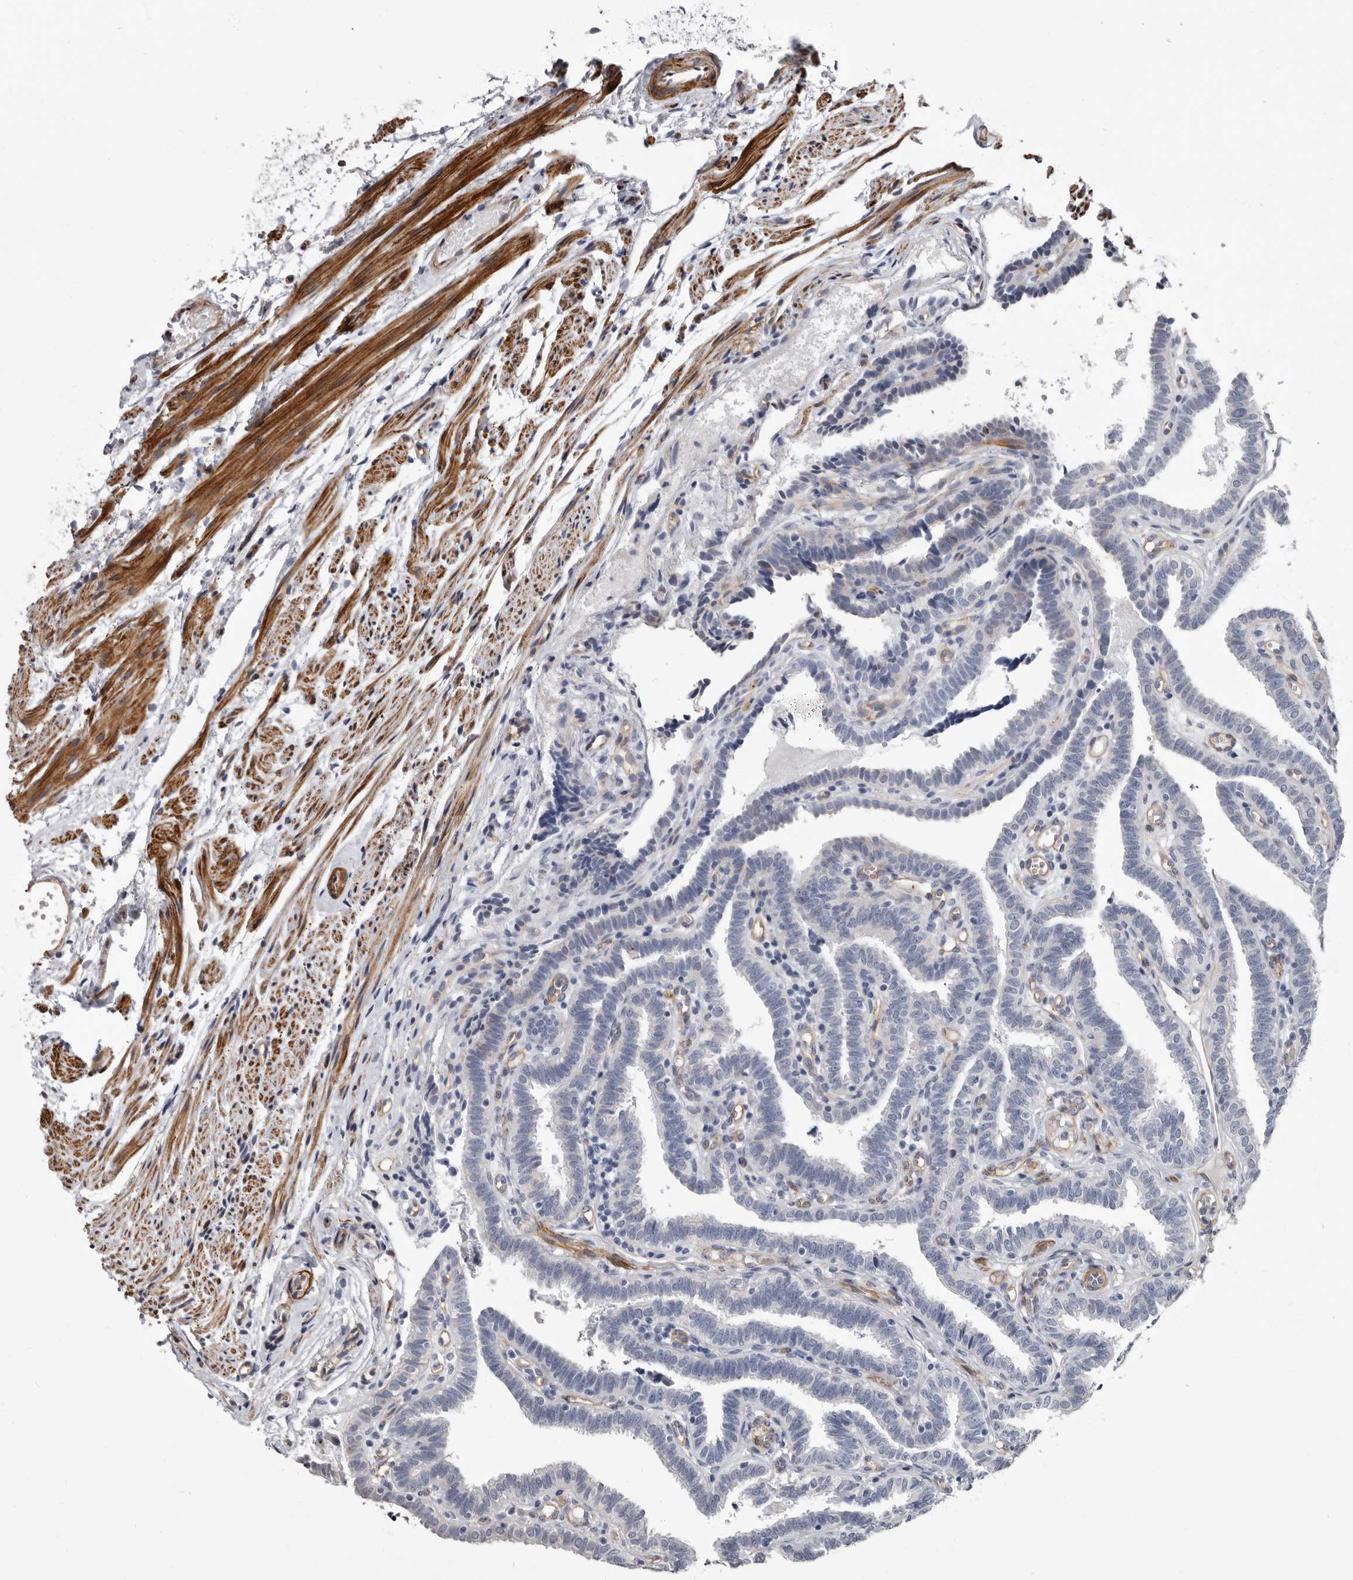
{"staining": {"intensity": "negative", "quantity": "none", "location": "none"}, "tissue": "fallopian tube", "cell_type": "Glandular cells", "image_type": "normal", "snomed": [{"axis": "morphology", "description": "Normal tissue, NOS"}, {"axis": "topography", "description": "Fallopian tube"}], "caption": "Protein analysis of unremarkable fallopian tube displays no significant positivity in glandular cells.", "gene": "ADGRL4", "patient": {"sex": "female", "age": 39}}